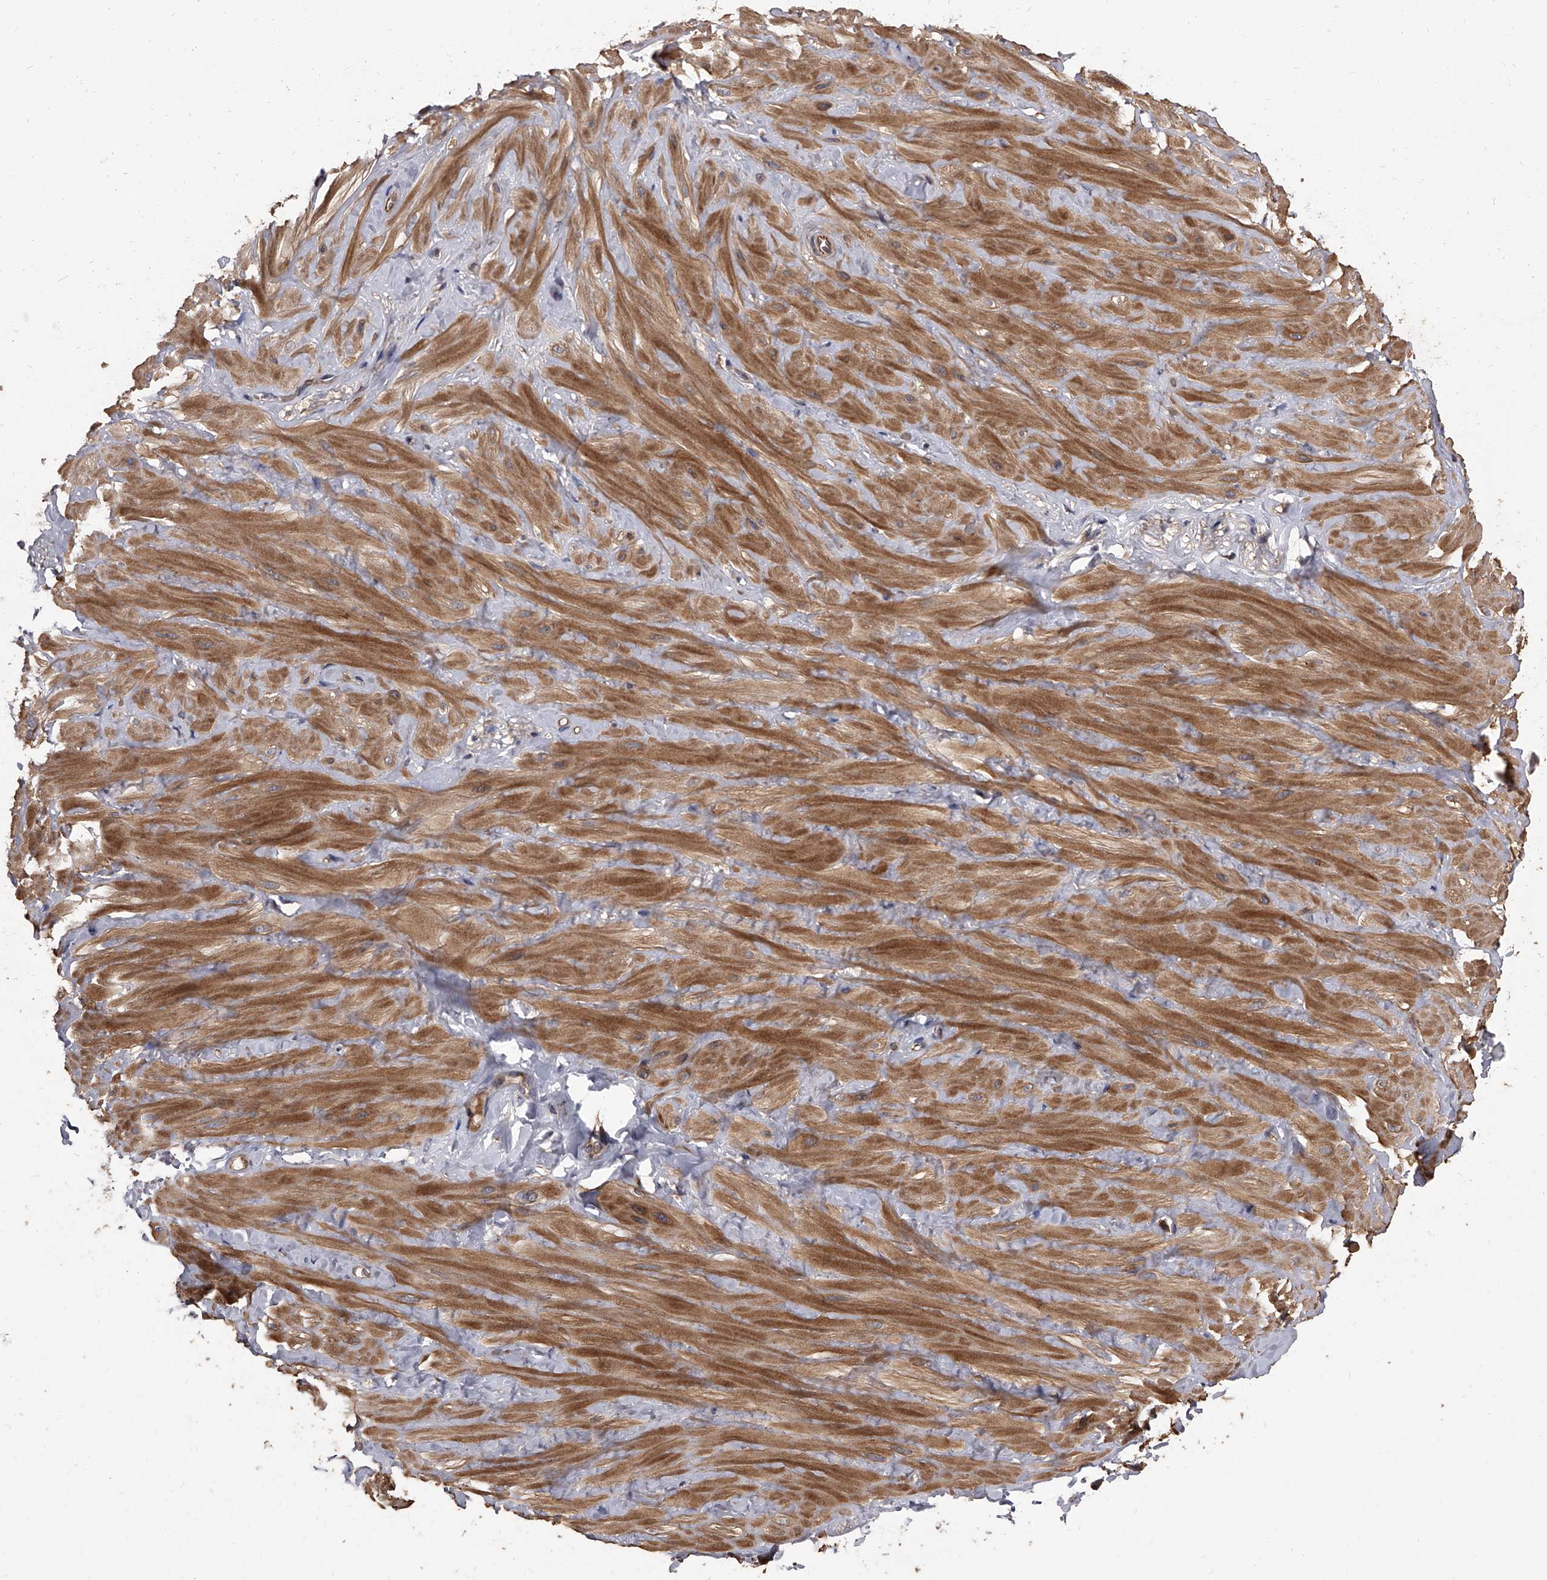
{"staining": {"intensity": "moderate", "quantity": ">75%", "location": "cytoplasmic/membranous"}, "tissue": "adipose tissue", "cell_type": "Adipocytes", "image_type": "normal", "snomed": [{"axis": "morphology", "description": "Normal tissue, NOS"}, {"axis": "topography", "description": "Adipose tissue"}, {"axis": "topography", "description": "Vascular tissue"}, {"axis": "topography", "description": "Peripheral nerve tissue"}], "caption": "IHC (DAB (3,3'-diaminobenzidine)) staining of unremarkable human adipose tissue demonstrates moderate cytoplasmic/membranous protein positivity in approximately >75% of adipocytes.", "gene": "STK36", "patient": {"sex": "male", "age": 25}}